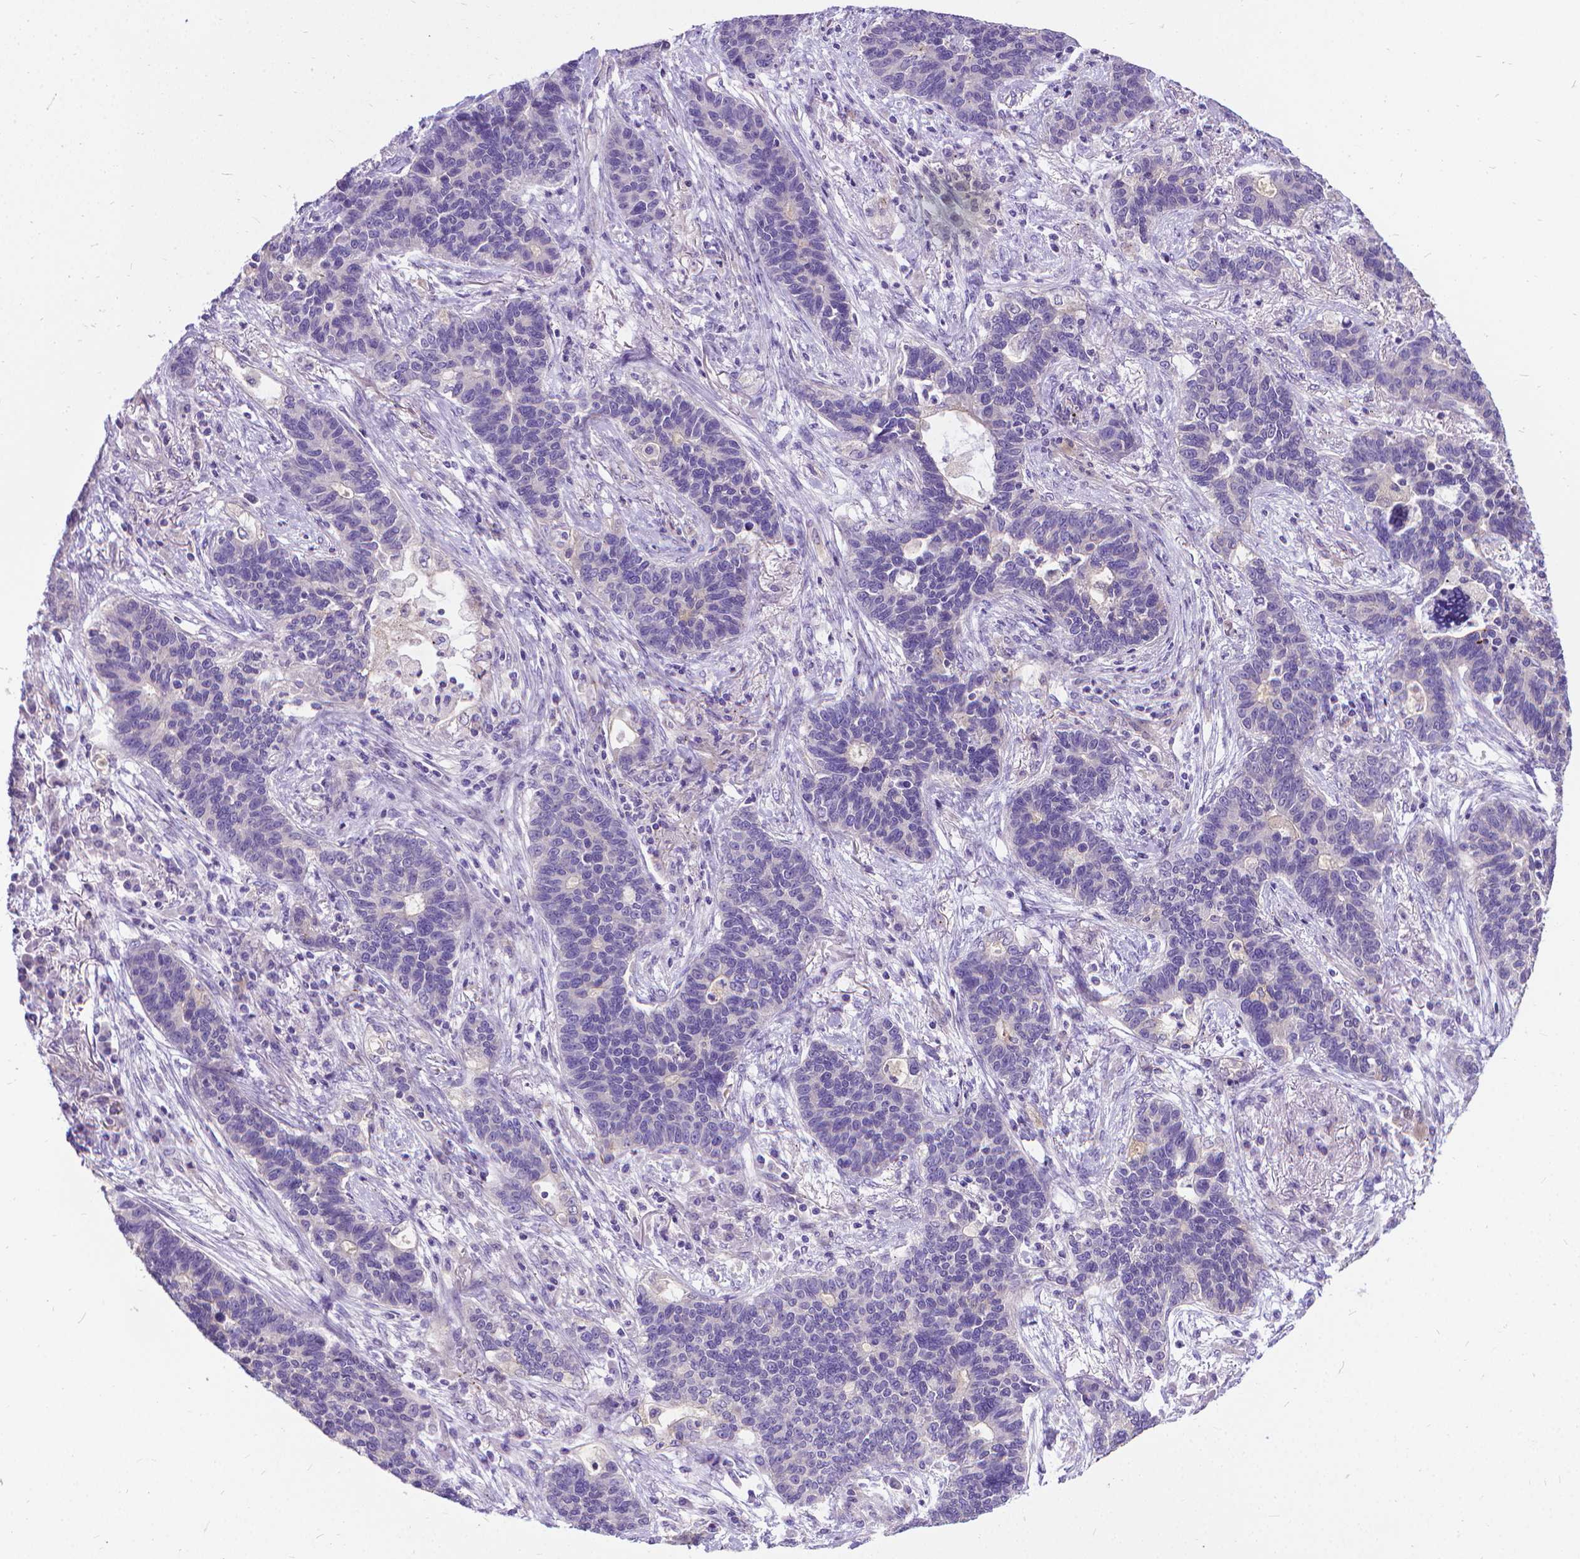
{"staining": {"intensity": "negative", "quantity": "none", "location": "none"}, "tissue": "lung cancer", "cell_type": "Tumor cells", "image_type": "cancer", "snomed": [{"axis": "morphology", "description": "Adenocarcinoma, NOS"}, {"axis": "topography", "description": "Lung"}], "caption": "Adenocarcinoma (lung) stained for a protein using IHC demonstrates no positivity tumor cells.", "gene": "CFAP299", "patient": {"sex": "female", "age": 57}}